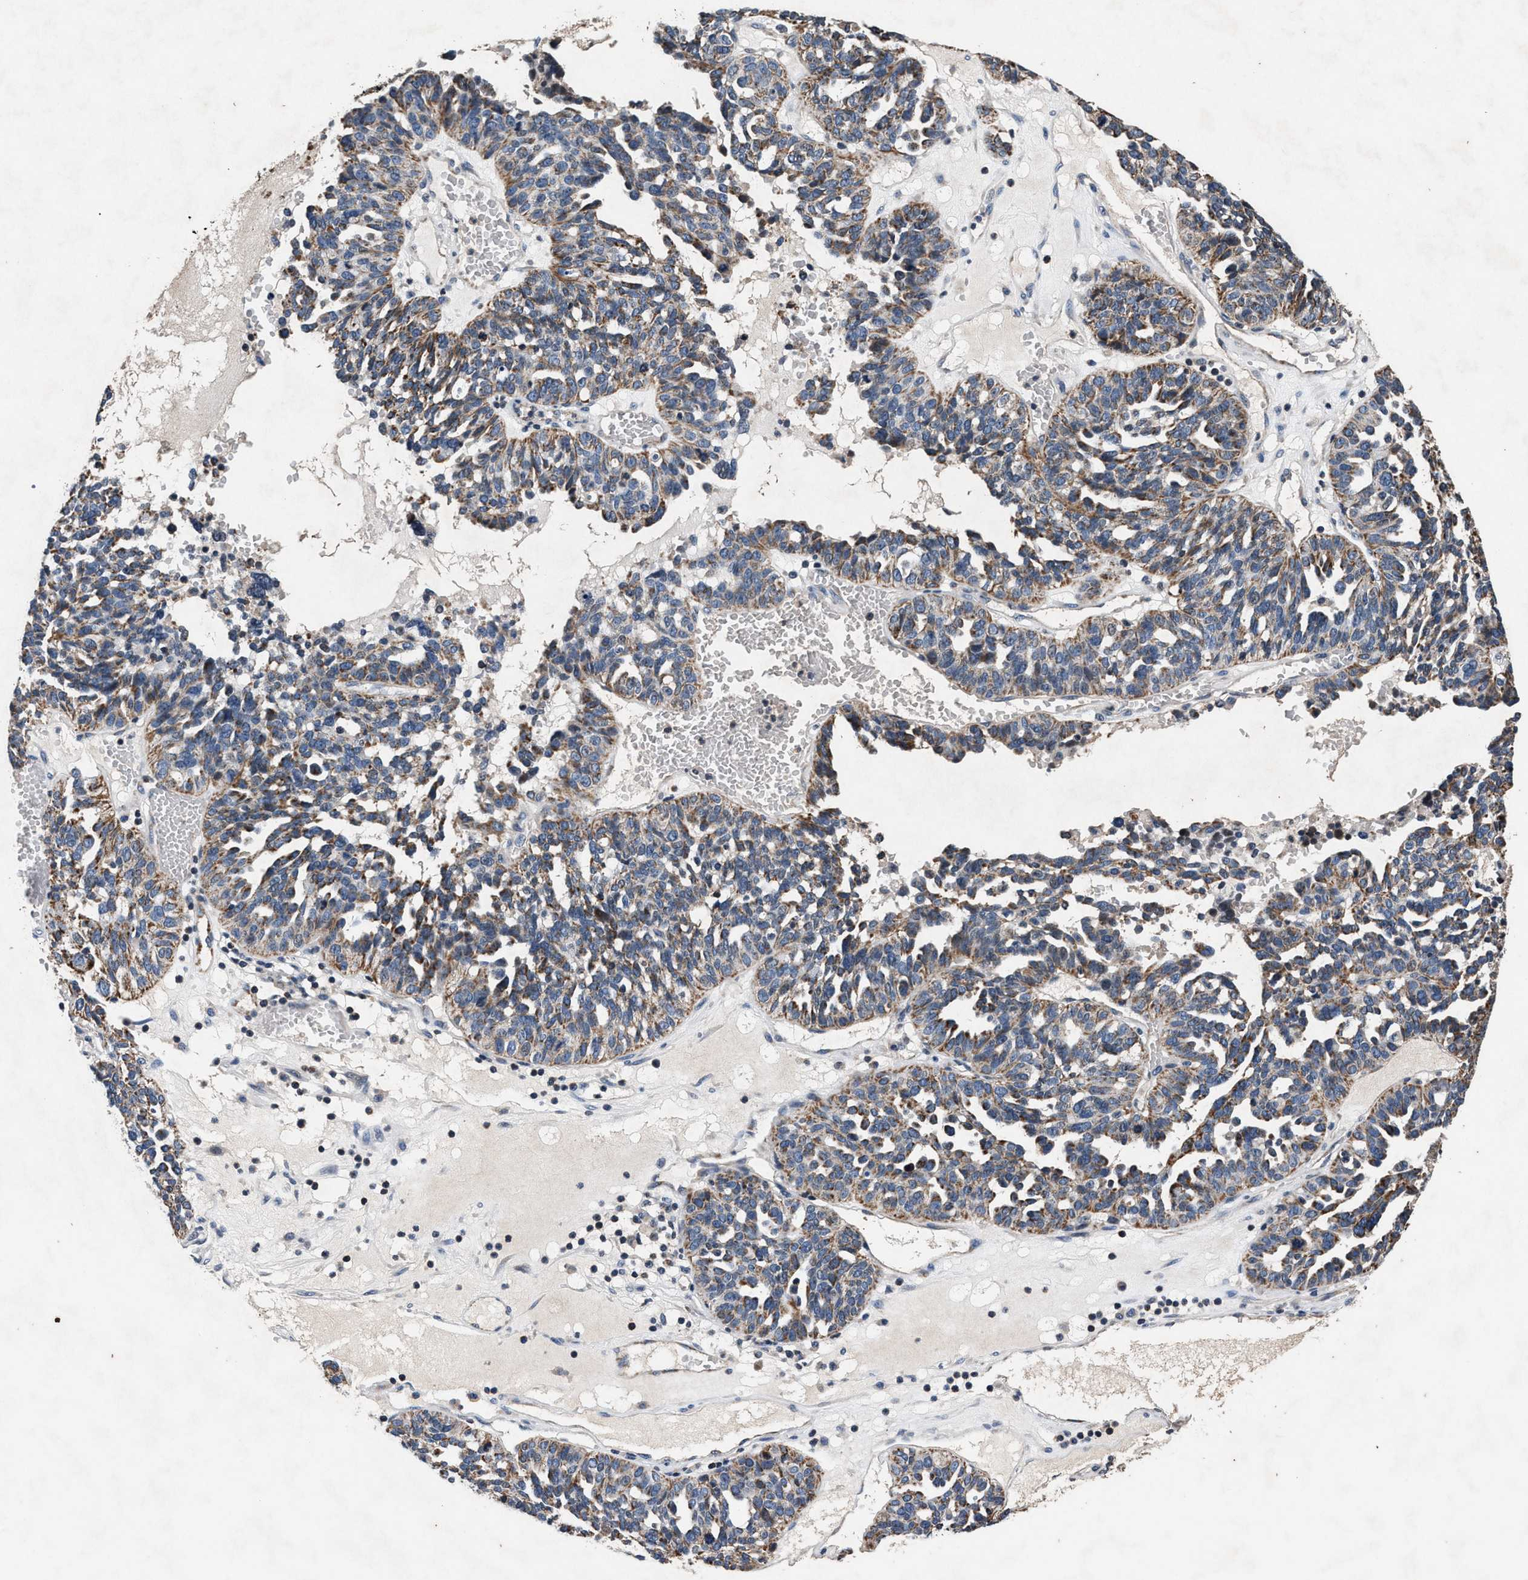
{"staining": {"intensity": "moderate", "quantity": "25%-75%", "location": "cytoplasmic/membranous"}, "tissue": "ovarian cancer", "cell_type": "Tumor cells", "image_type": "cancer", "snomed": [{"axis": "morphology", "description": "Cystadenocarcinoma, serous, NOS"}, {"axis": "topography", "description": "Ovary"}], "caption": "There is medium levels of moderate cytoplasmic/membranous positivity in tumor cells of ovarian cancer, as demonstrated by immunohistochemical staining (brown color).", "gene": "PKD2L1", "patient": {"sex": "female", "age": 59}}